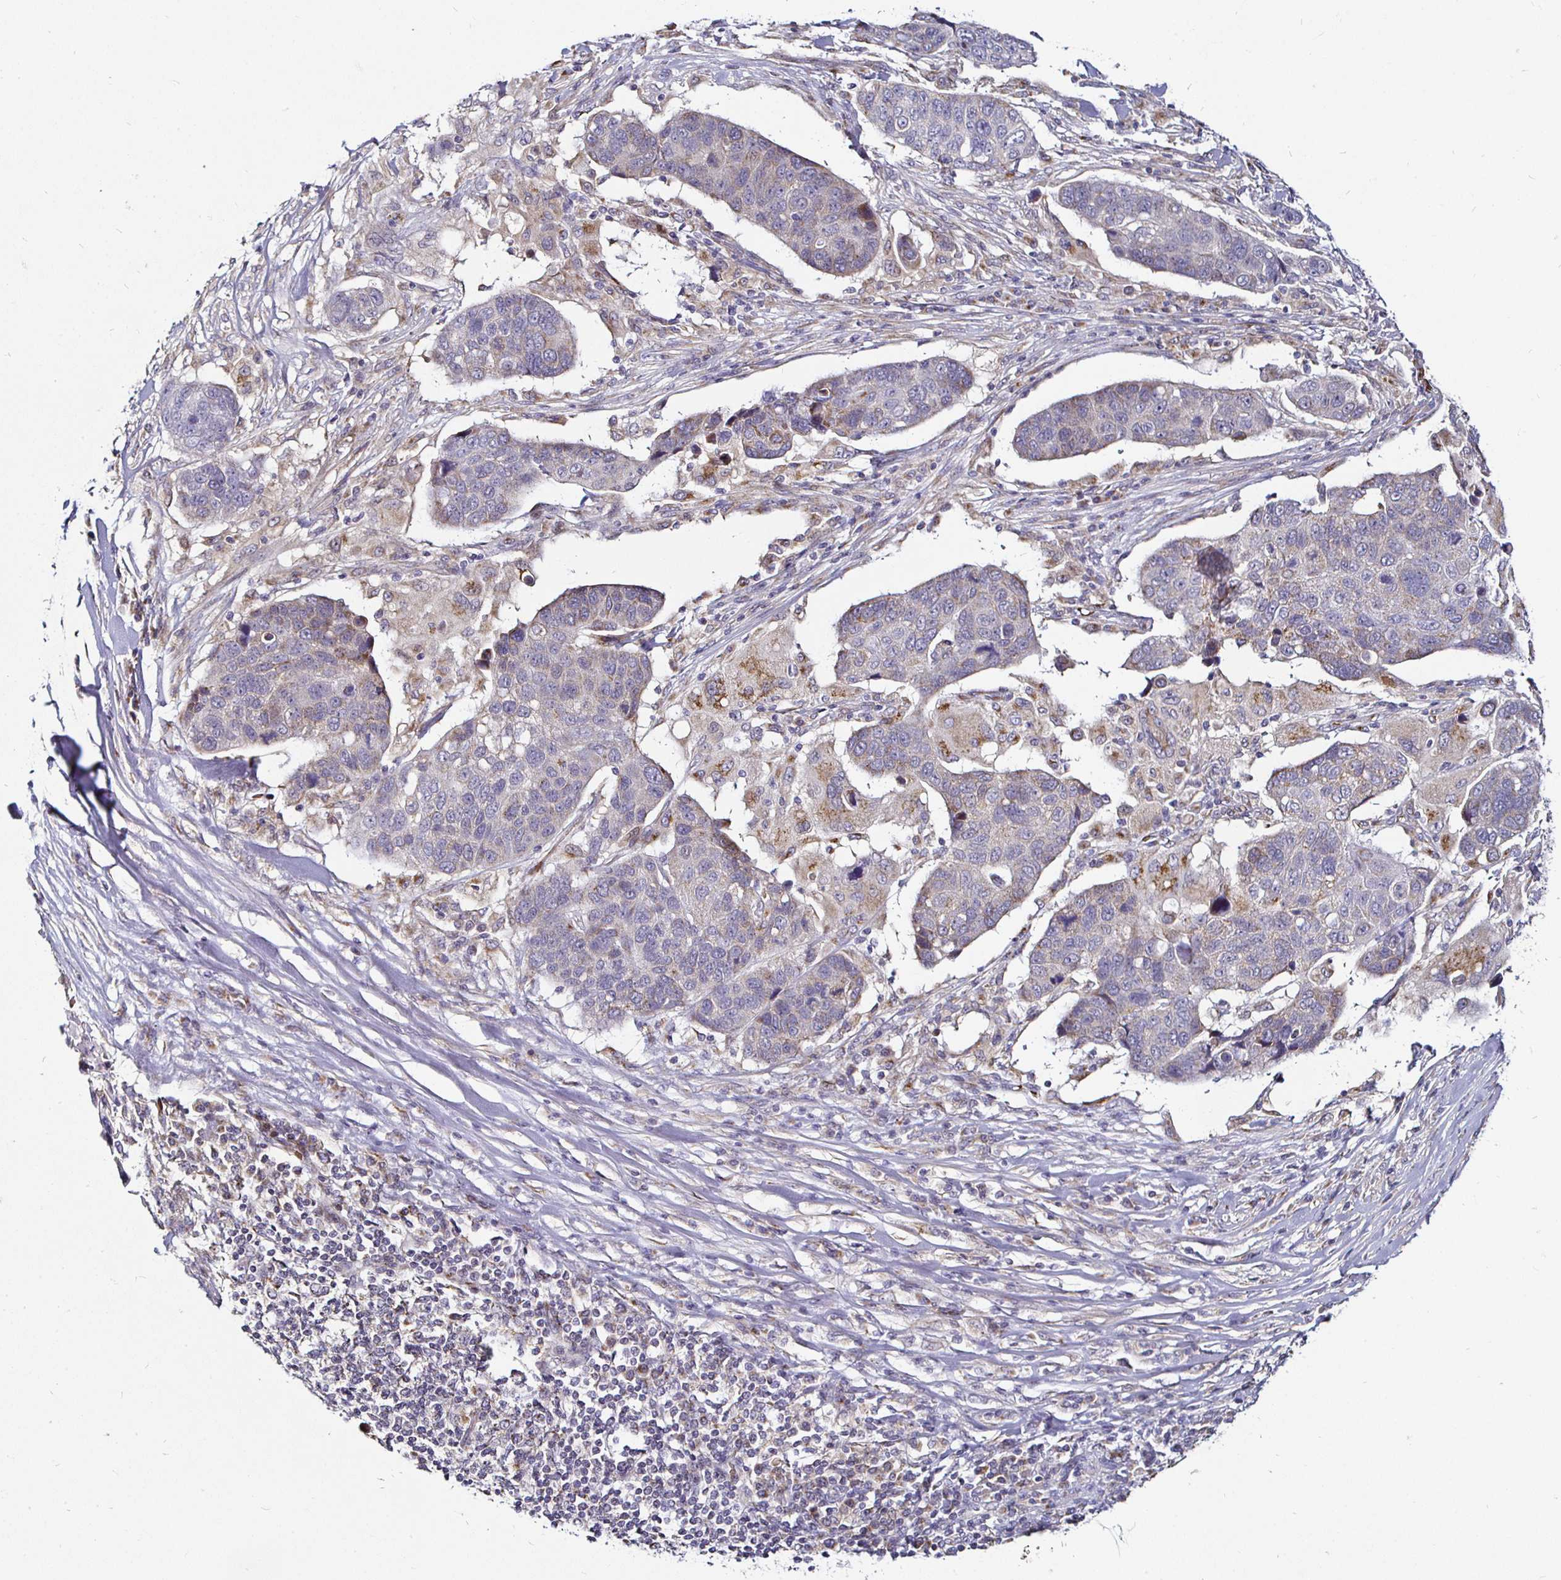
{"staining": {"intensity": "weak", "quantity": "<25%", "location": "cytoplasmic/membranous"}, "tissue": "lung cancer", "cell_type": "Tumor cells", "image_type": "cancer", "snomed": [{"axis": "morphology", "description": "Squamous cell carcinoma, NOS"}, {"axis": "topography", "description": "Lymph node"}, {"axis": "topography", "description": "Lung"}], "caption": "Immunohistochemistry of human lung cancer reveals no expression in tumor cells.", "gene": "ATG3", "patient": {"sex": "male", "age": 61}}